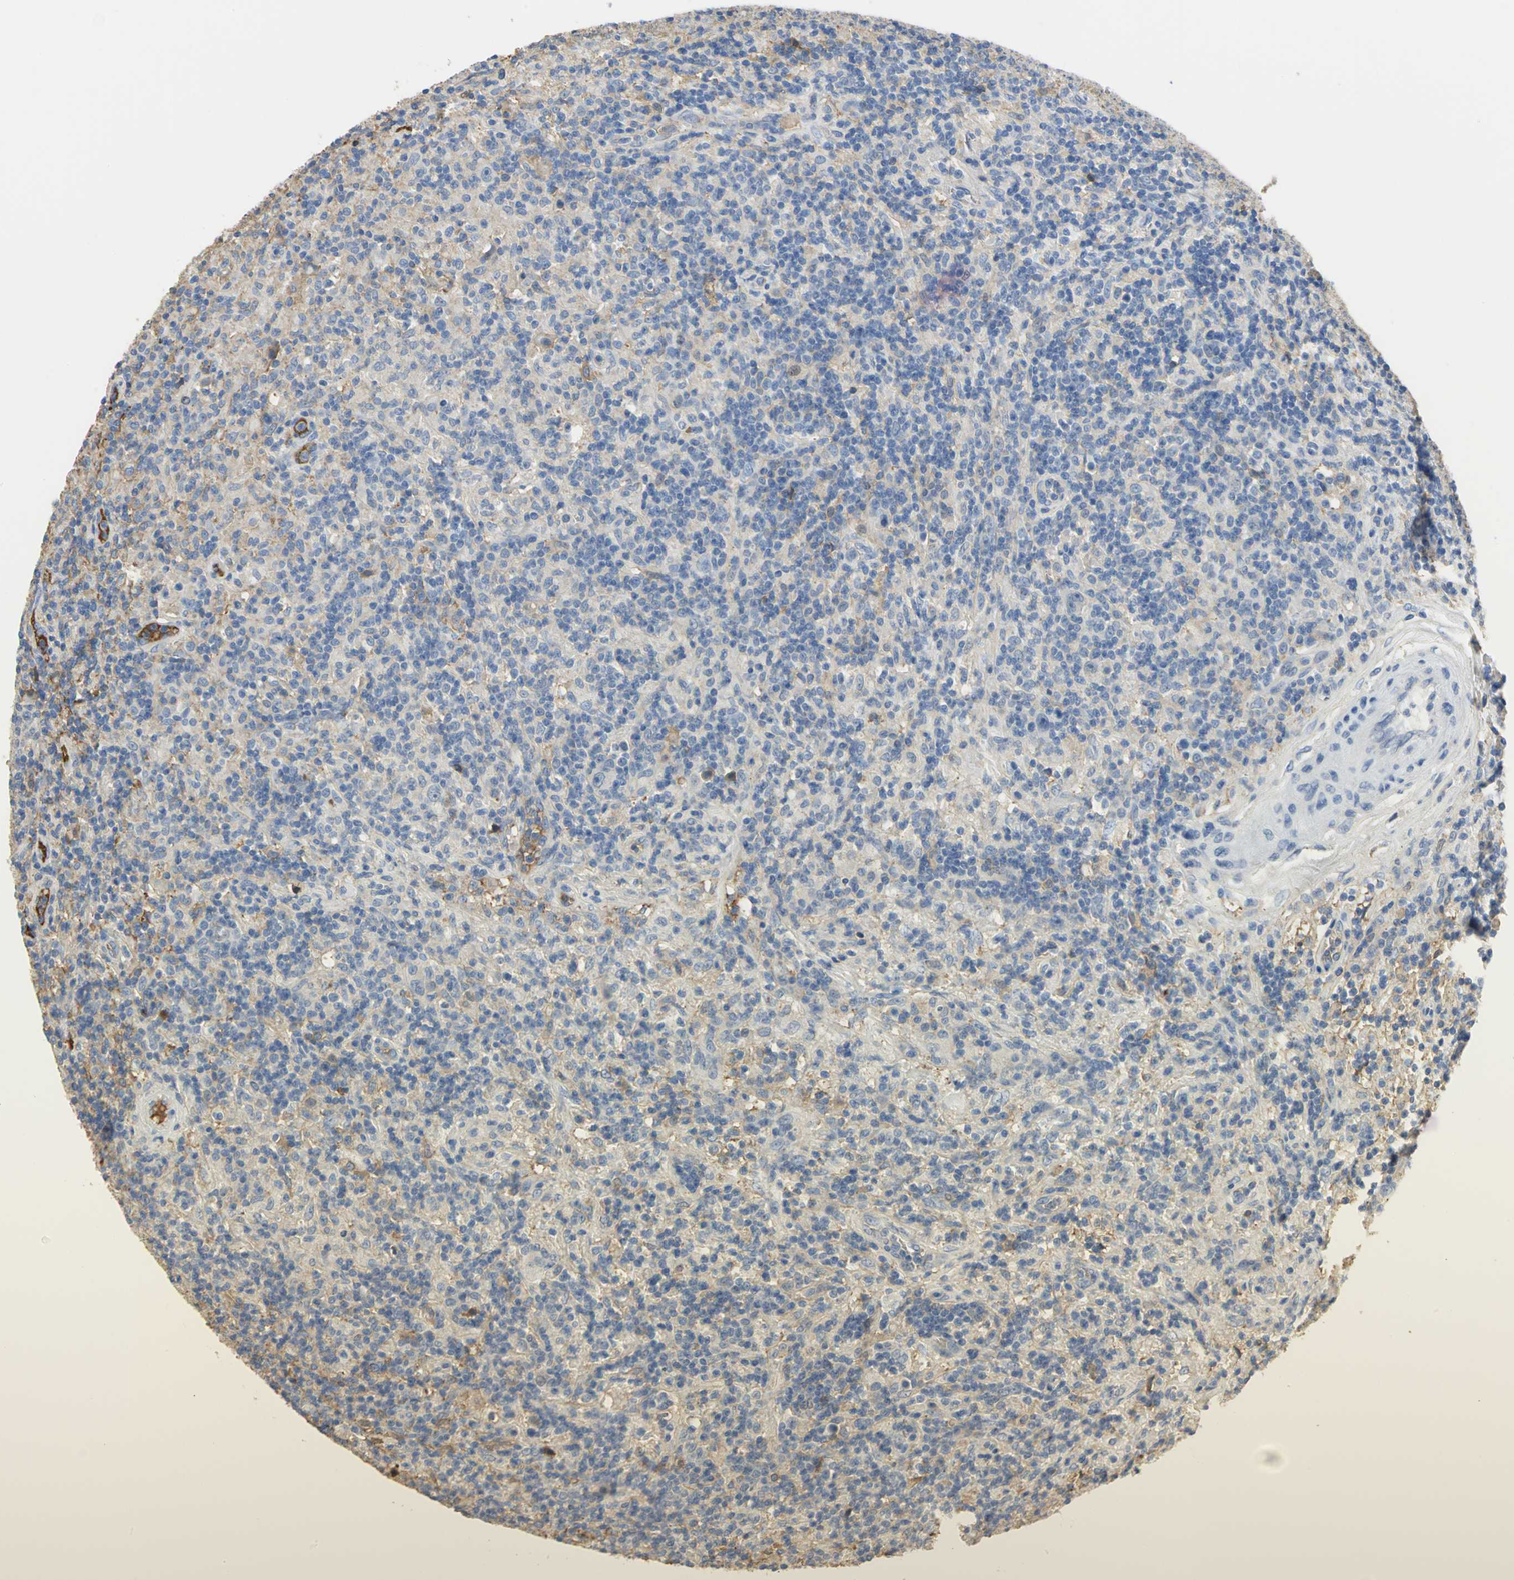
{"staining": {"intensity": "moderate", "quantity": "<25%", "location": "cytoplasmic/membranous"}, "tissue": "lymphoma", "cell_type": "Tumor cells", "image_type": "cancer", "snomed": [{"axis": "morphology", "description": "Hodgkin's disease, NOS"}, {"axis": "topography", "description": "Lymph node"}], "caption": "Immunohistochemistry histopathology image of neoplastic tissue: human Hodgkin's disease stained using immunohistochemistry reveals low levels of moderate protein expression localized specifically in the cytoplasmic/membranous of tumor cells, appearing as a cytoplasmic/membranous brown color.", "gene": "GYG2", "patient": {"sex": "male", "age": 70}}